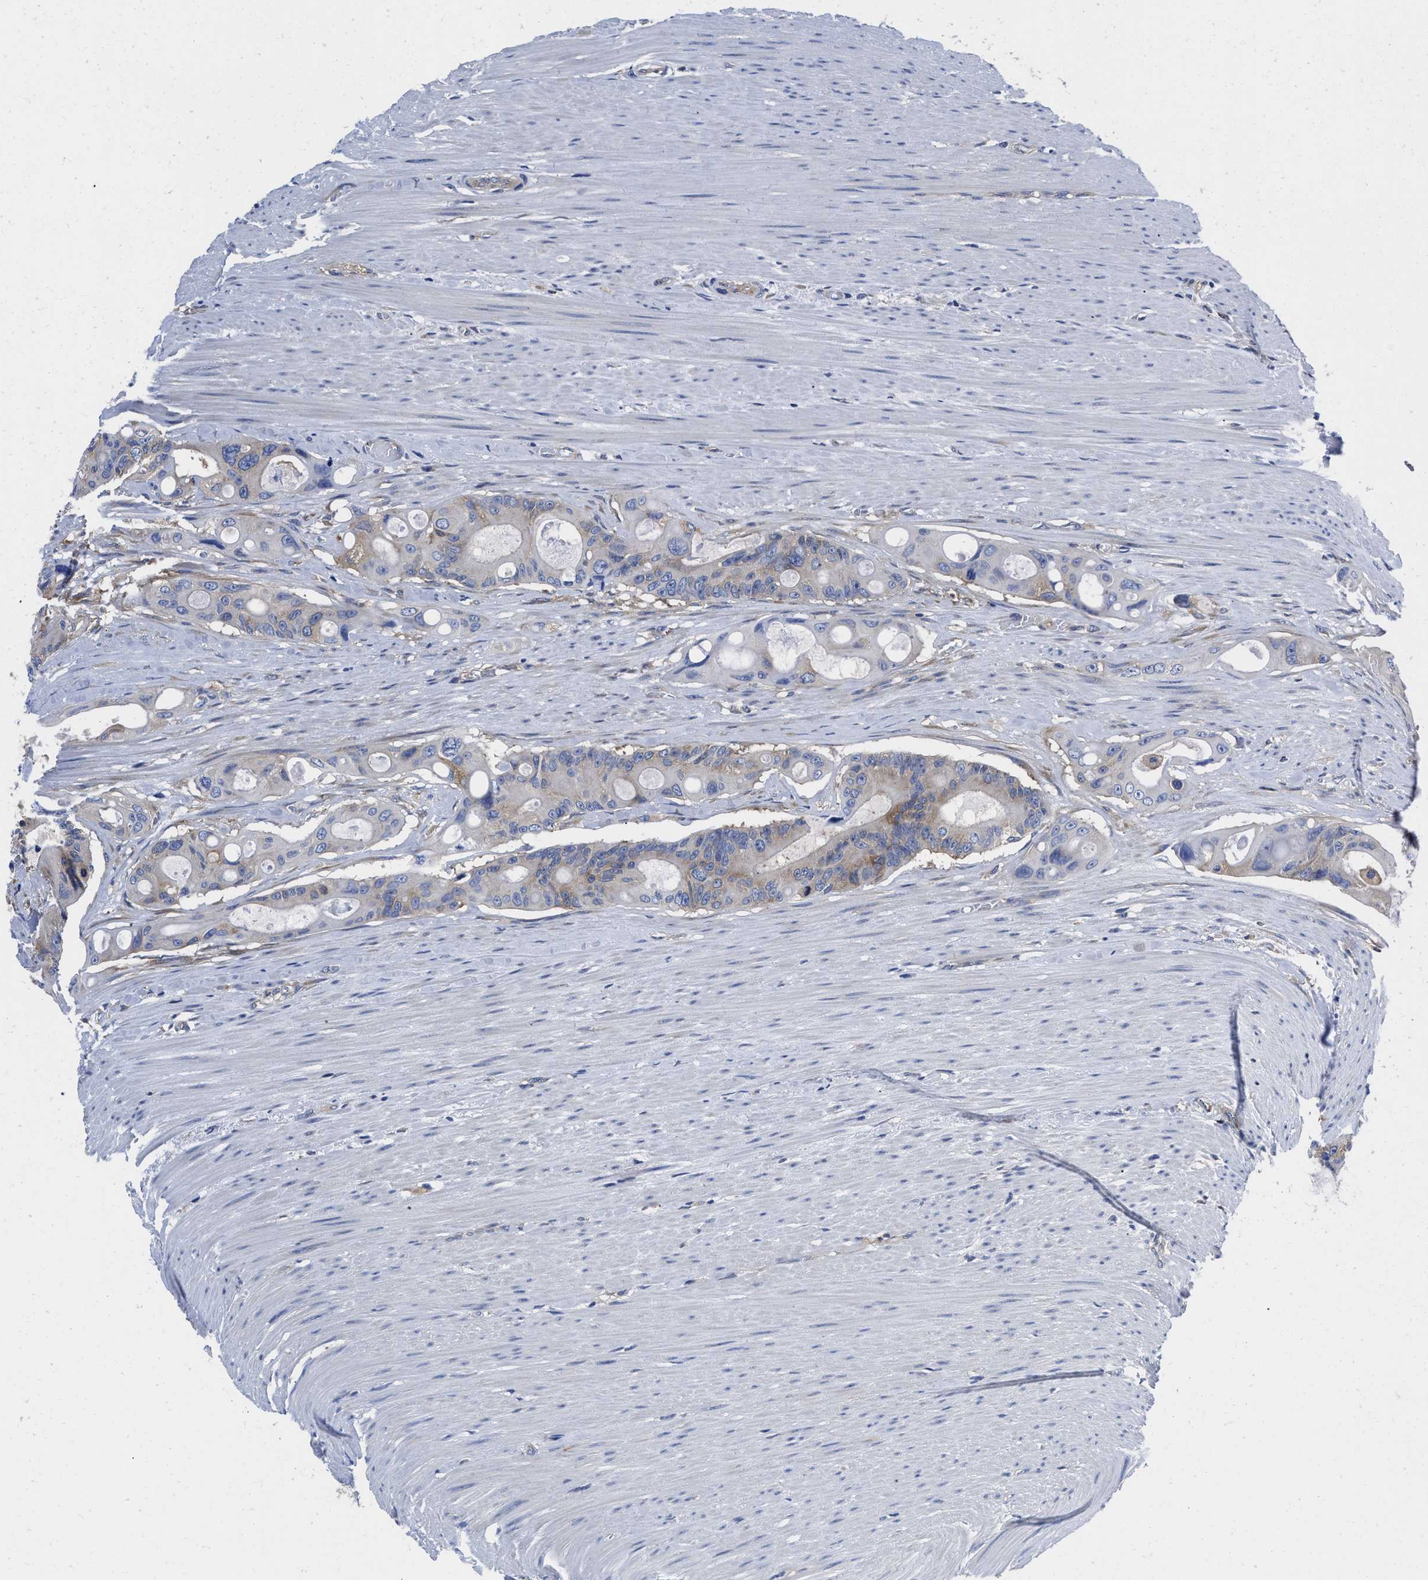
{"staining": {"intensity": "moderate", "quantity": "<25%", "location": "cytoplasmic/membranous"}, "tissue": "colorectal cancer", "cell_type": "Tumor cells", "image_type": "cancer", "snomed": [{"axis": "morphology", "description": "Adenocarcinoma, NOS"}, {"axis": "topography", "description": "Colon"}], "caption": "An IHC photomicrograph of tumor tissue is shown. Protein staining in brown shows moderate cytoplasmic/membranous positivity in adenocarcinoma (colorectal) within tumor cells.", "gene": "YARS1", "patient": {"sex": "female", "age": 57}}